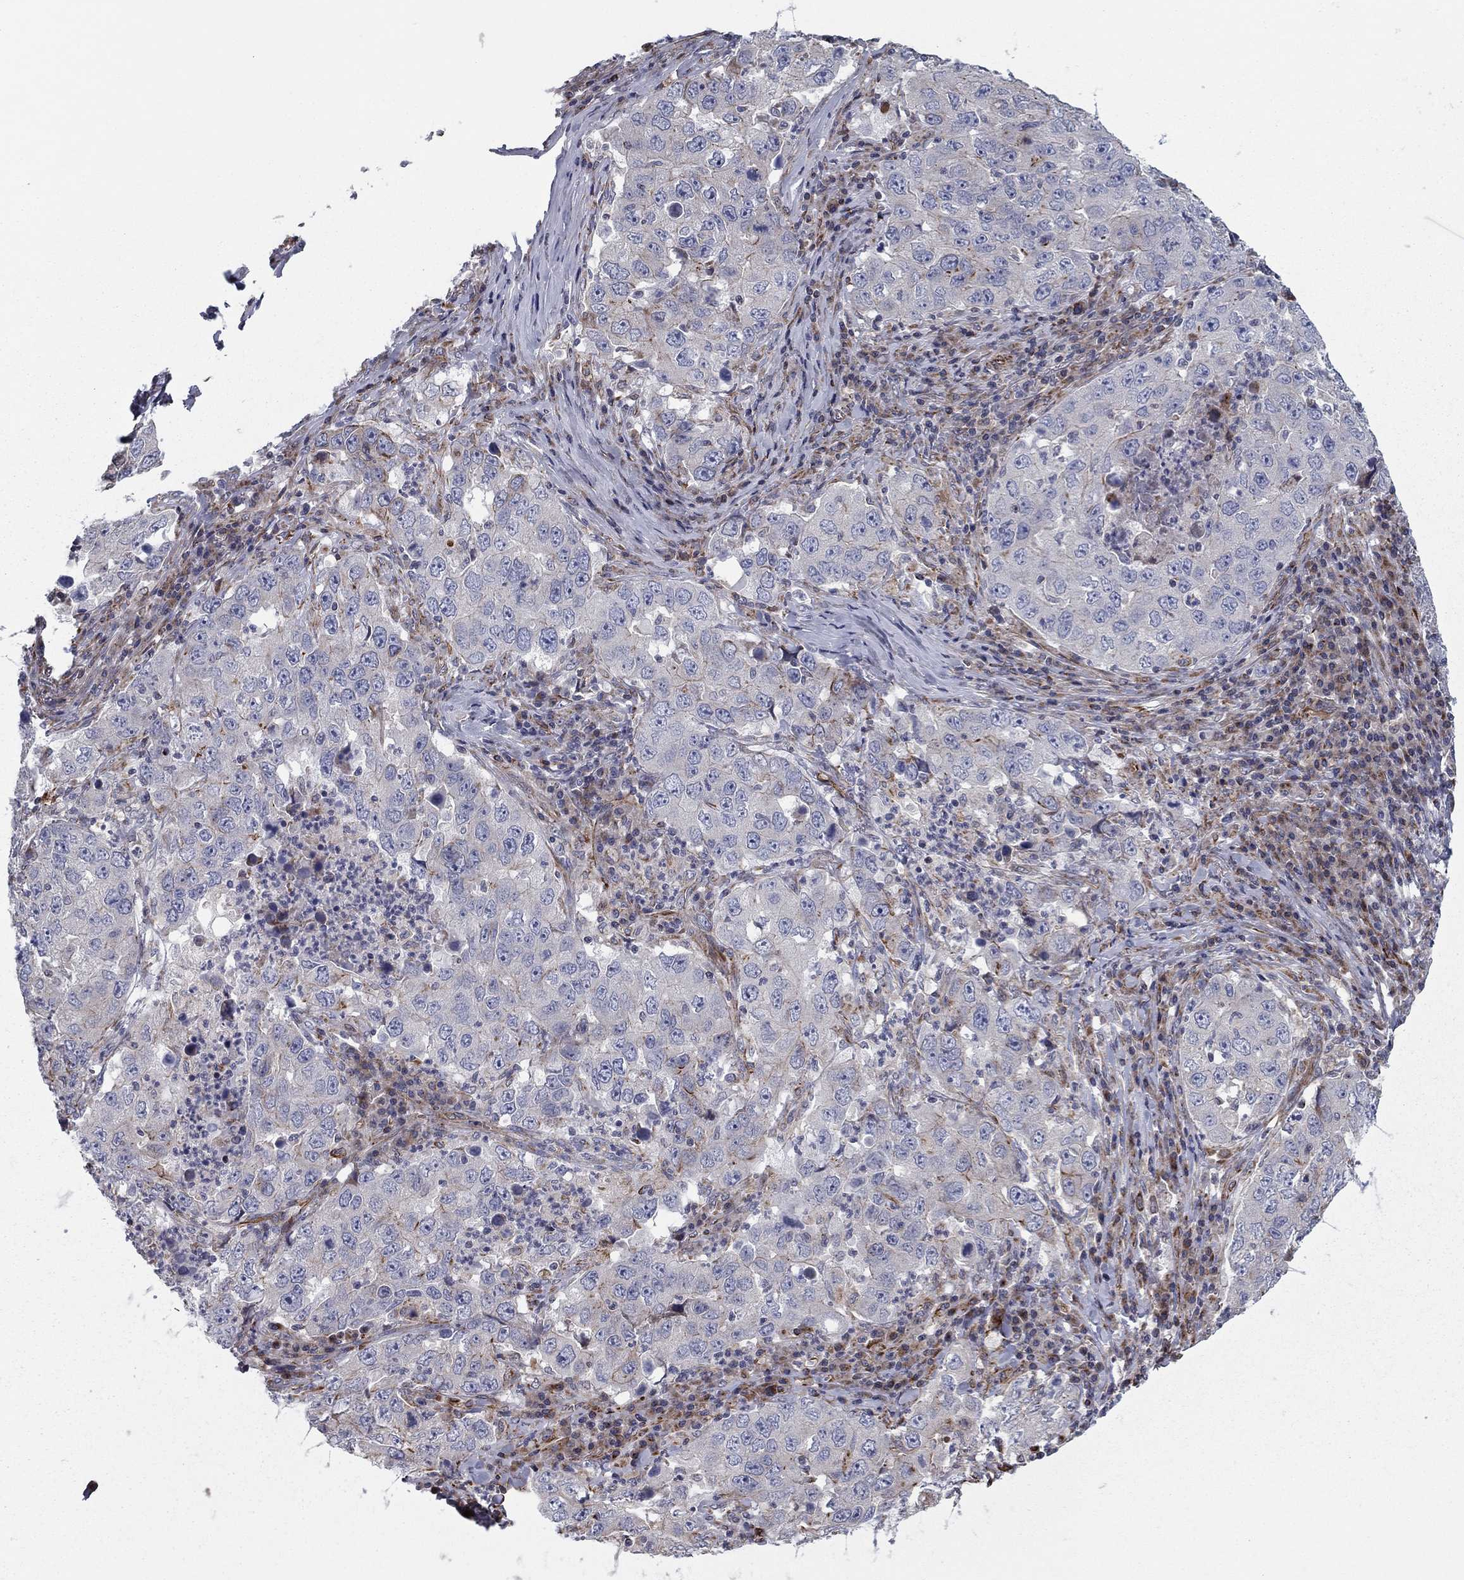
{"staining": {"intensity": "negative", "quantity": "none", "location": "none"}, "tissue": "lung cancer", "cell_type": "Tumor cells", "image_type": "cancer", "snomed": [{"axis": "morphology", "description": "Adenocarcinoma, NOS"}, {"axis": "topography", "description": "Lung"}], "caption": "Immunohistochemistry (IHC) image of human lung cancer stained for a protein (brown), which exhibits no expression in tumor cells.", "gene": "CLSTN1", "patient": {"sex": "male", "age": 73}}